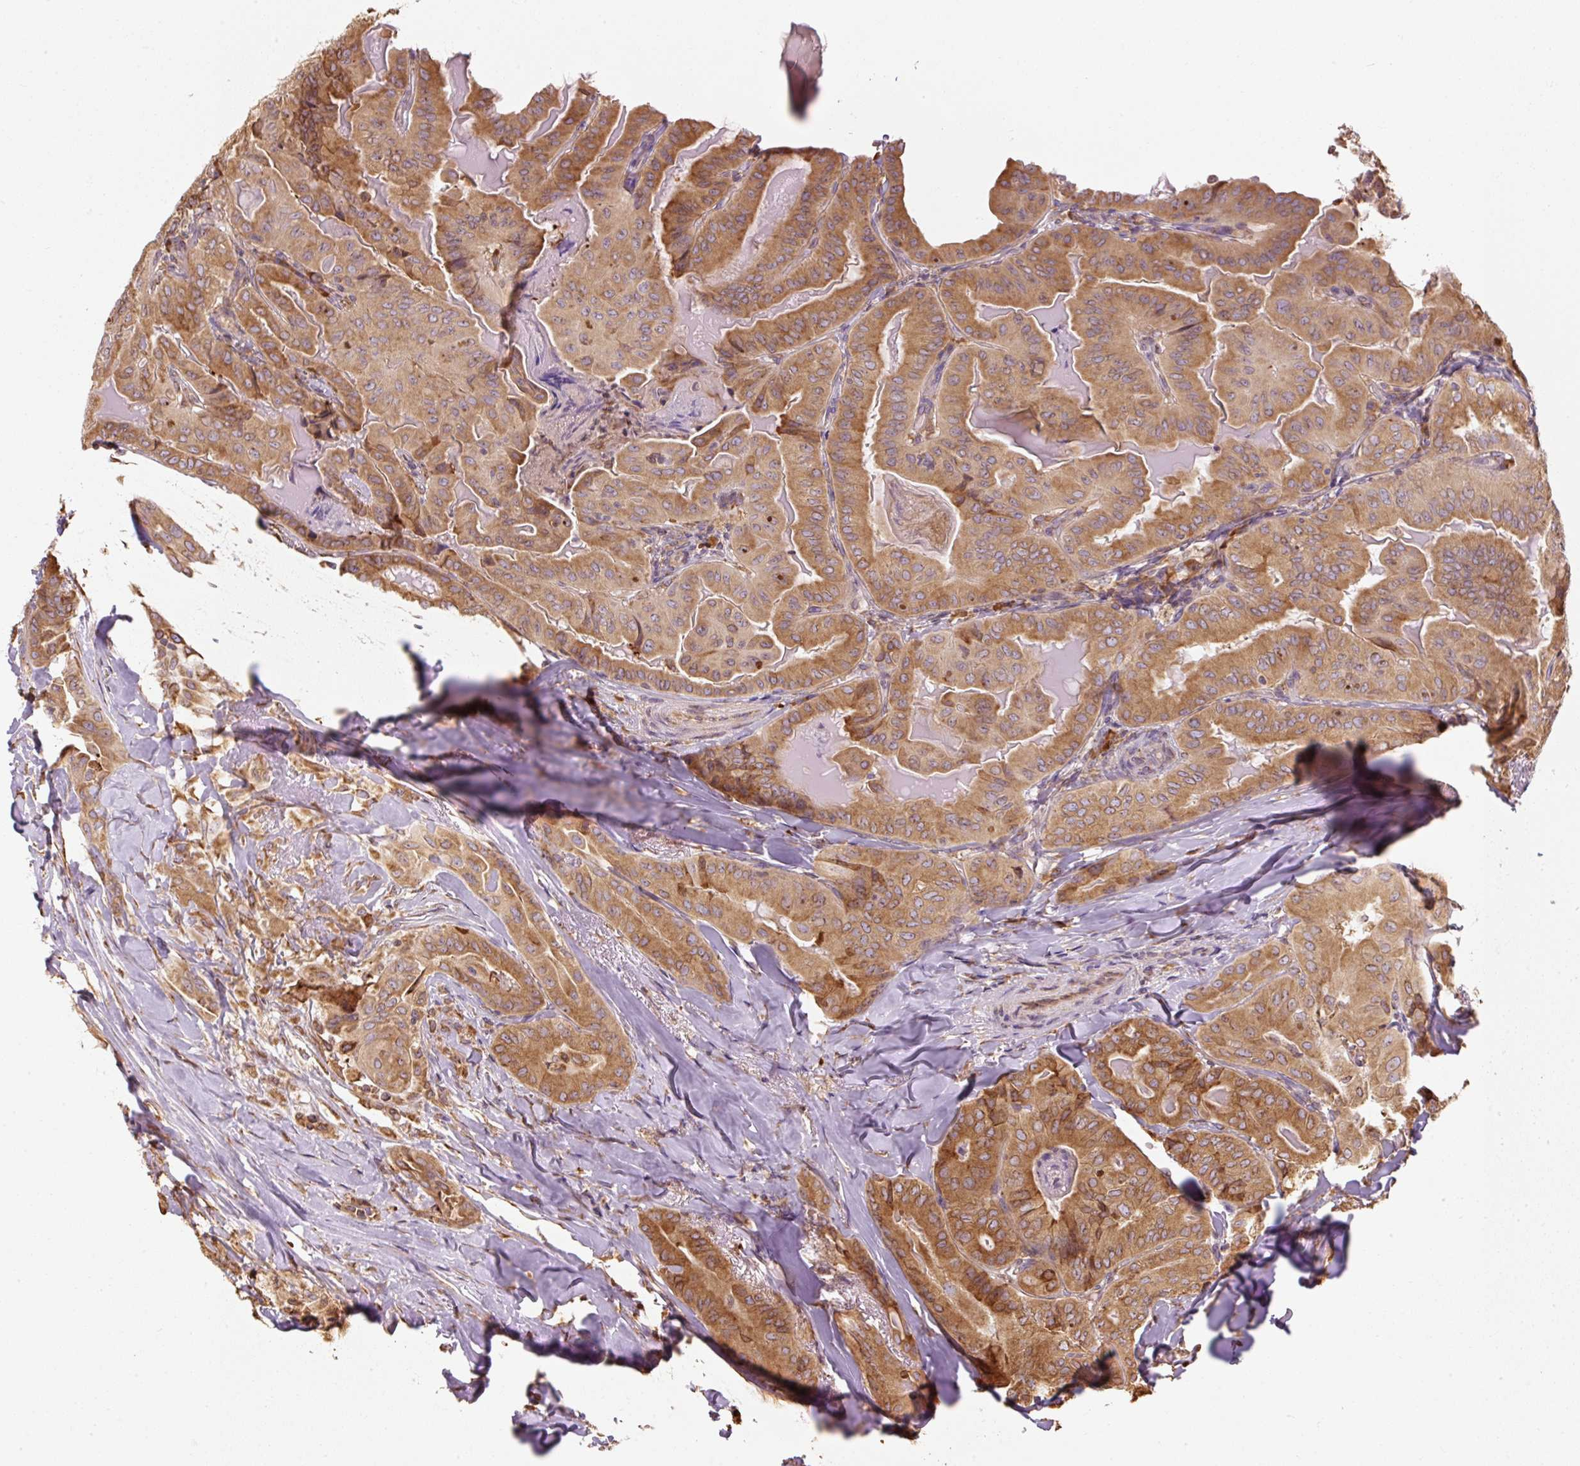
{"staining": {"intensity": "moderate", "quantity": ">75%", "location": "cytoplasmic/membranous"}, "tissue": "thyroid cancer", "cell_type": "Tumor cells", "image_type": "cancer", "snomed": [{"axis": "morphology", "description": "Papillary adenocarcinoma, NOS"}, {"axis": "topography", "description": "Thyroid gland"}], "caption": "Immunohistochemical staining of human thyroid cancer displays medium levels of moderate cytoplasmic/membranous expression in about >75% of tumor cells. (DAB IHC, brown staining for protein, blue staining for nuclei).", "gene": "PRKCSH", "patient": {"sex": "female", "age": 68}}